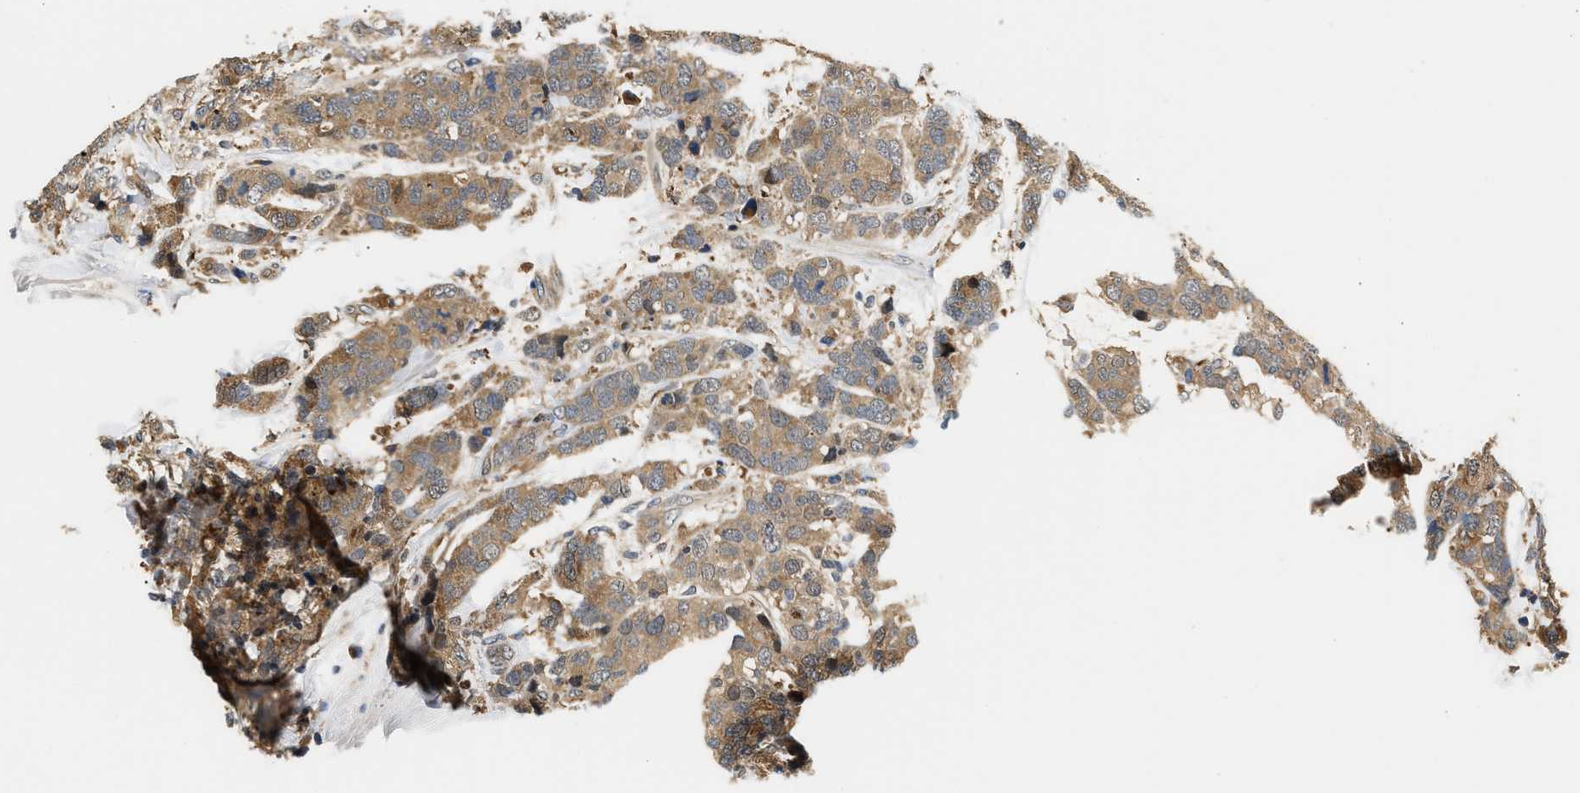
{"staining": {"intensity": "moderate", "quantity": ">75%", "location": "cytoplasmic/membranous"}, "tissue": "breast cancer", "cell_type": "Tumor cells", "image_type": "cancer", "snomed": [{"axis": "morphology", "description": "Lobular carcinoma"}, {"axis": "topography", "description": "Breast"}], "caption": "This histopathology image reveals immunohistochemistry staining of human lobular carcinoma (breast), with medium moderate cytoplasmic/membranous expression in about >75% of tumor cells.", "gene": "LARP6", "patient": {"sex": "female", "age": 59}}